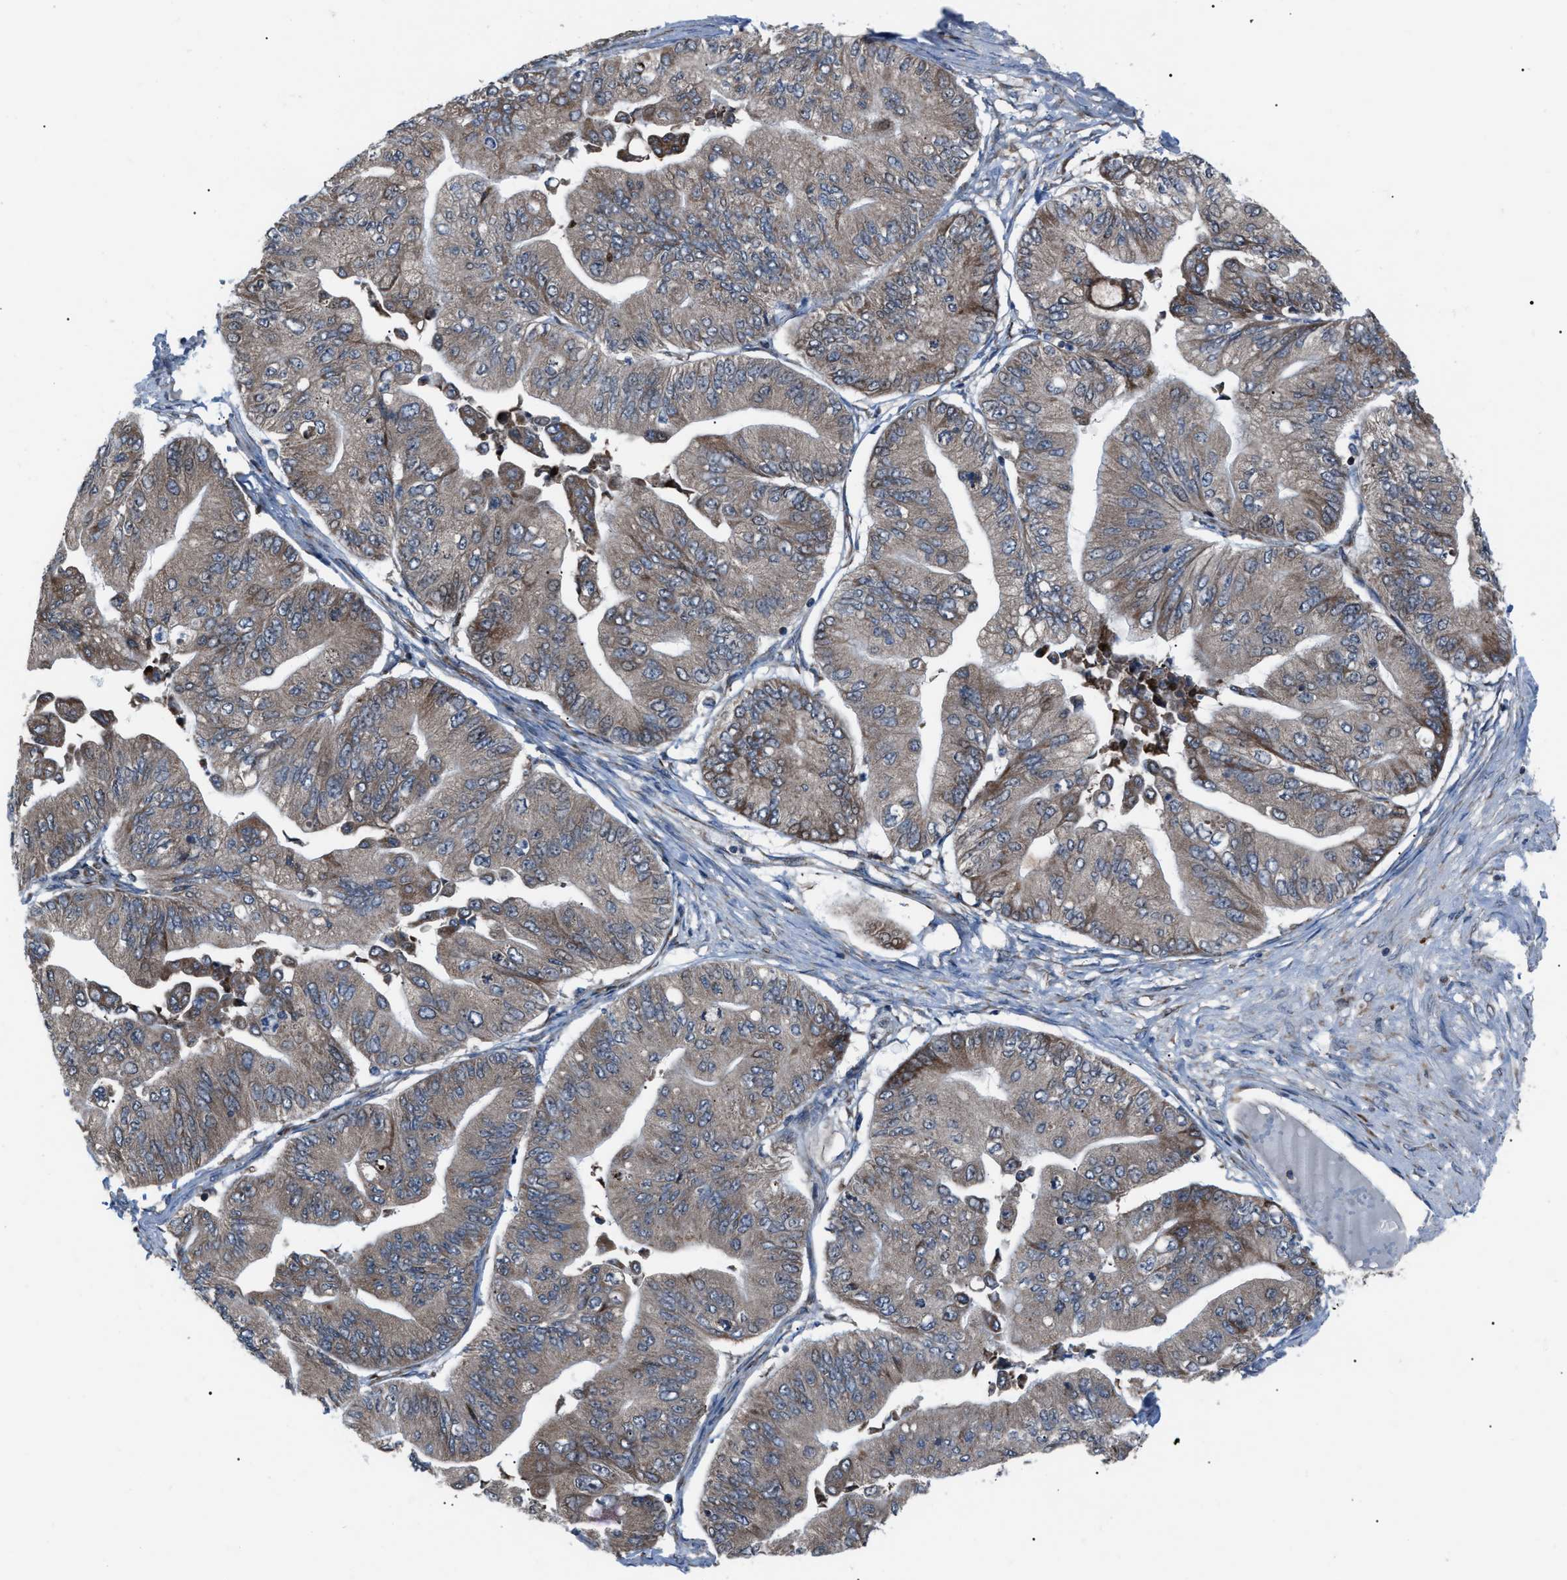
{"staining": {"intensity": "weak", "quantity": ">75%", "location": "cytoplasmic/membranous"}, "tissue": "ovarian cancer", "cell_type": "Tumor cells", "image_type": "cancer", "snomed": [{"axis": "morphology", "description": "Cystadenocarcinoma, mucinous, NOS"}, {"axis": "topography", "description": "Ovary"}], "caption": "Ovarian cancer (mucinous cystadenocarcinoma) was stained to show a protein in brown. There is low levels of weak cytoplasmic/membranous expression in about >75% of tumor cells. (IHC, brightfield microscopy, high magnification).", "gene": "AGO2", "patient": {"sex": "female", "age": 61}}